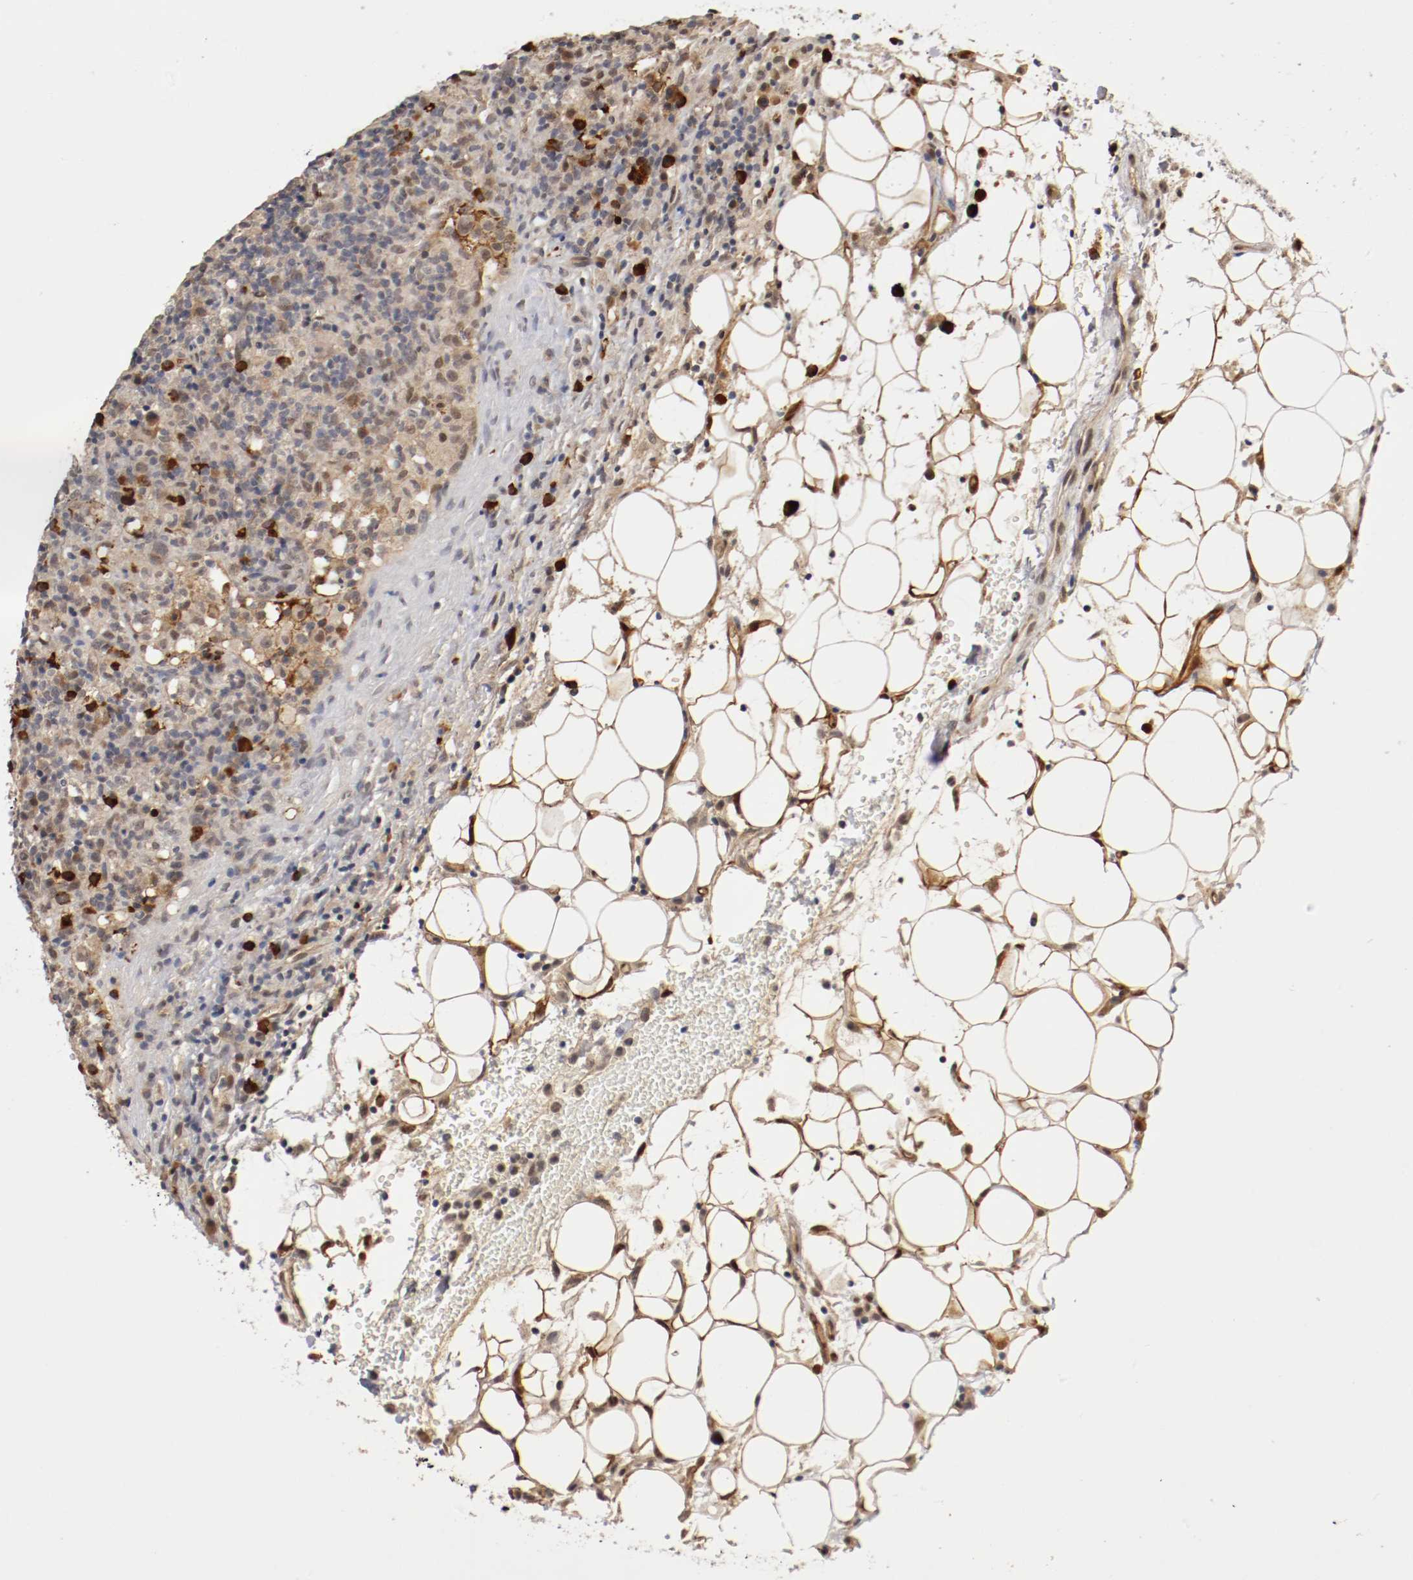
{"staining": {"intensity": "negative", "quantity": "none", "location": "none"}, "tissue": "lymphoma", "cell_type": "Tumor cells", "image_type": "cancer", "snomed": [{"axis": "morphology", "description": "Hodgkin's disease, NOS"}, {"axis": "topography", "description": "Lymph node"}], "caption": "Photomicrograph shows no protein expression in tumor cells of Hodgkin's disease tissue. The staining was performed using DAB (3,3'-diaminobenzidine) to visualize the protein expression in brown, while the nuclei were stained in blue with hematoxylin (Magnification: 20x).", "gene": "DNMT3B", "patient": {"sex": "male", "age": 65}}